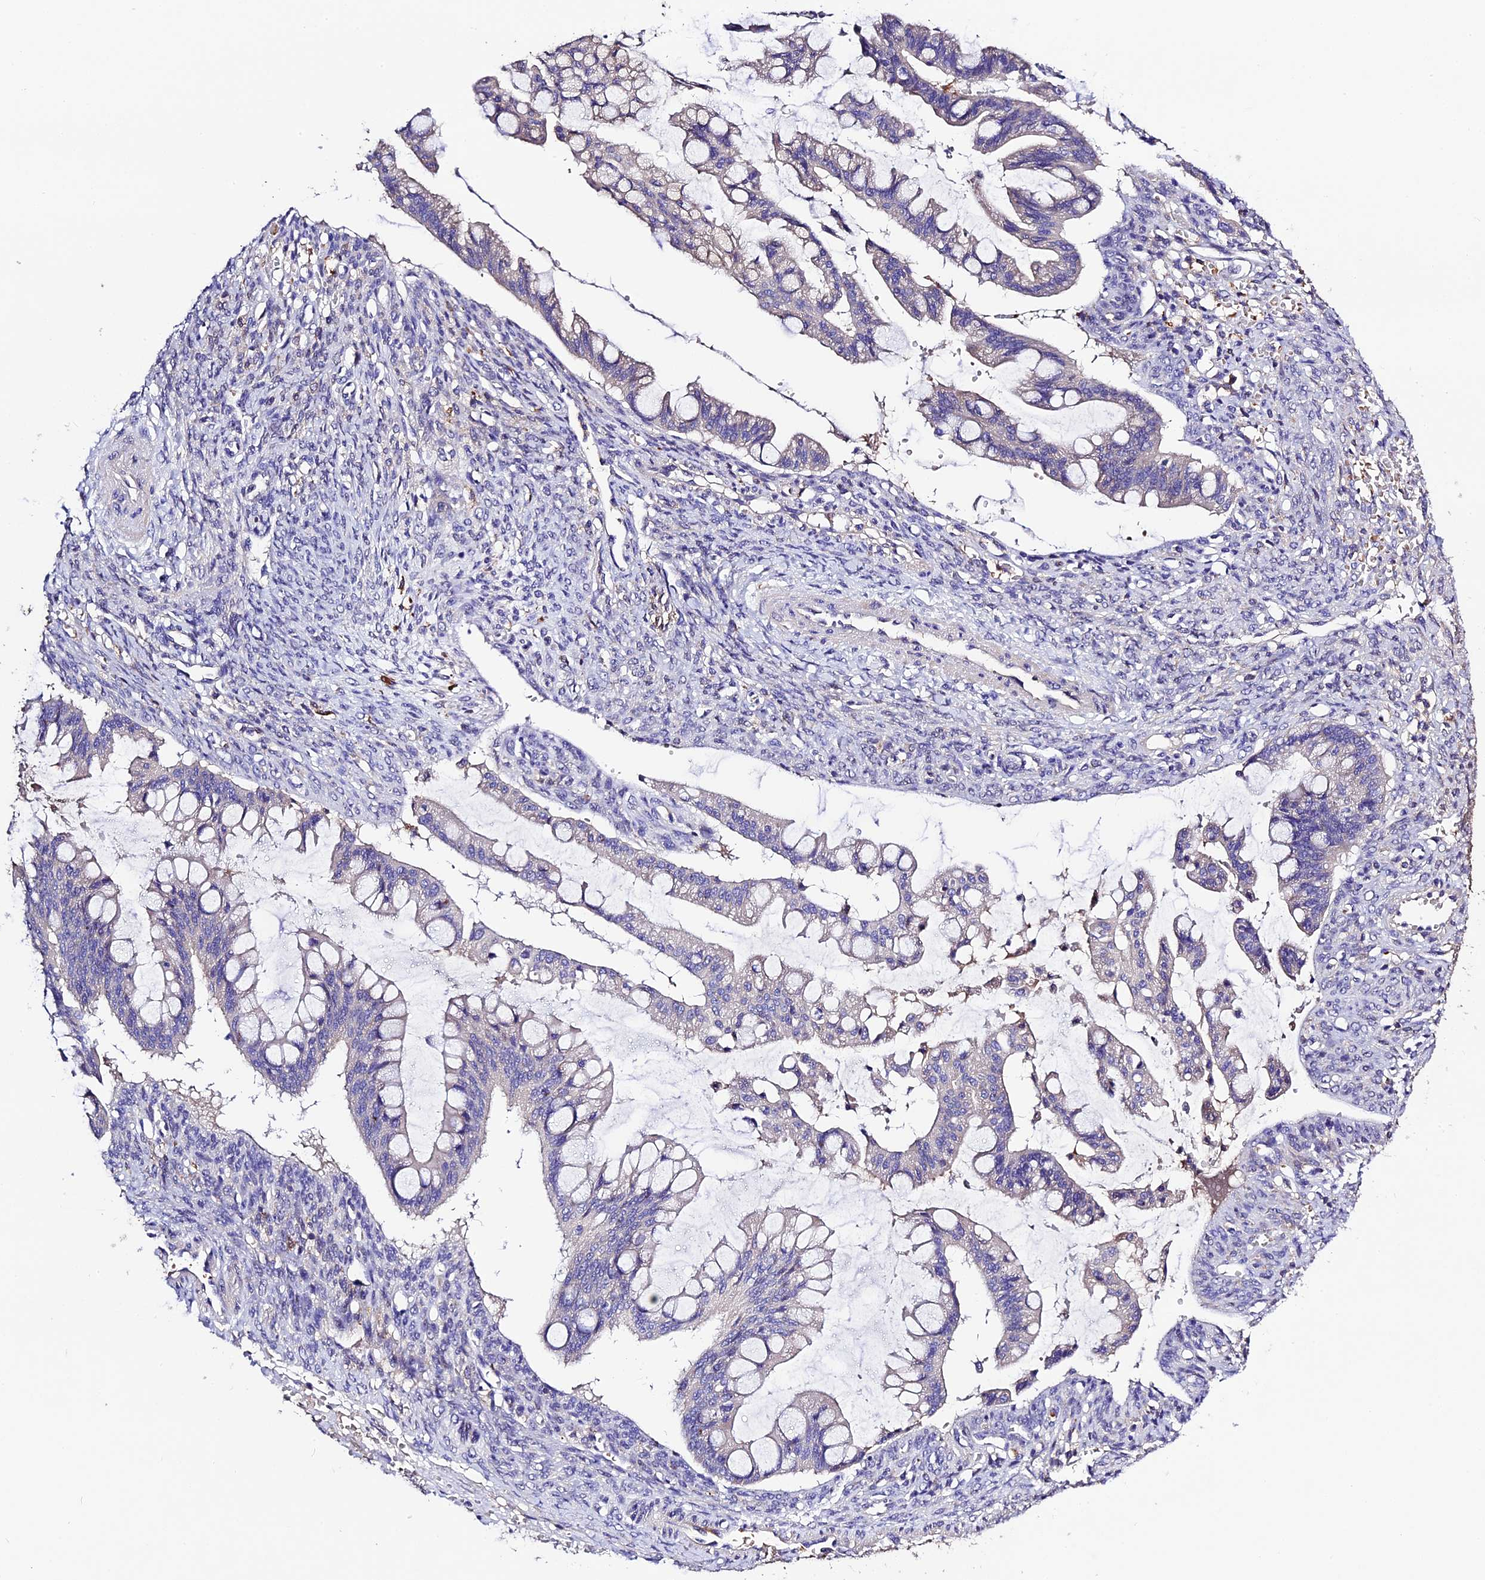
{"staining": {"intensity": "negative", "quantity": "none", "location": "none"}, "tissue": "ovarian cancer", "cell_type": "Tumor cells", "image_type": "cancer", "snomed": [{"axis": "morphology", "description": "Cystadenocarcinoma, mucinous, NOS"}, {"axis": "topography", "description": "Ovary"}], "caption": "Ovarian mucinous cystadenocarcinoma stained for a protein using IHC reveals no expression tumor cells.", "gene": "CILP2", "patient": {"sex": "female", "age": 73}}